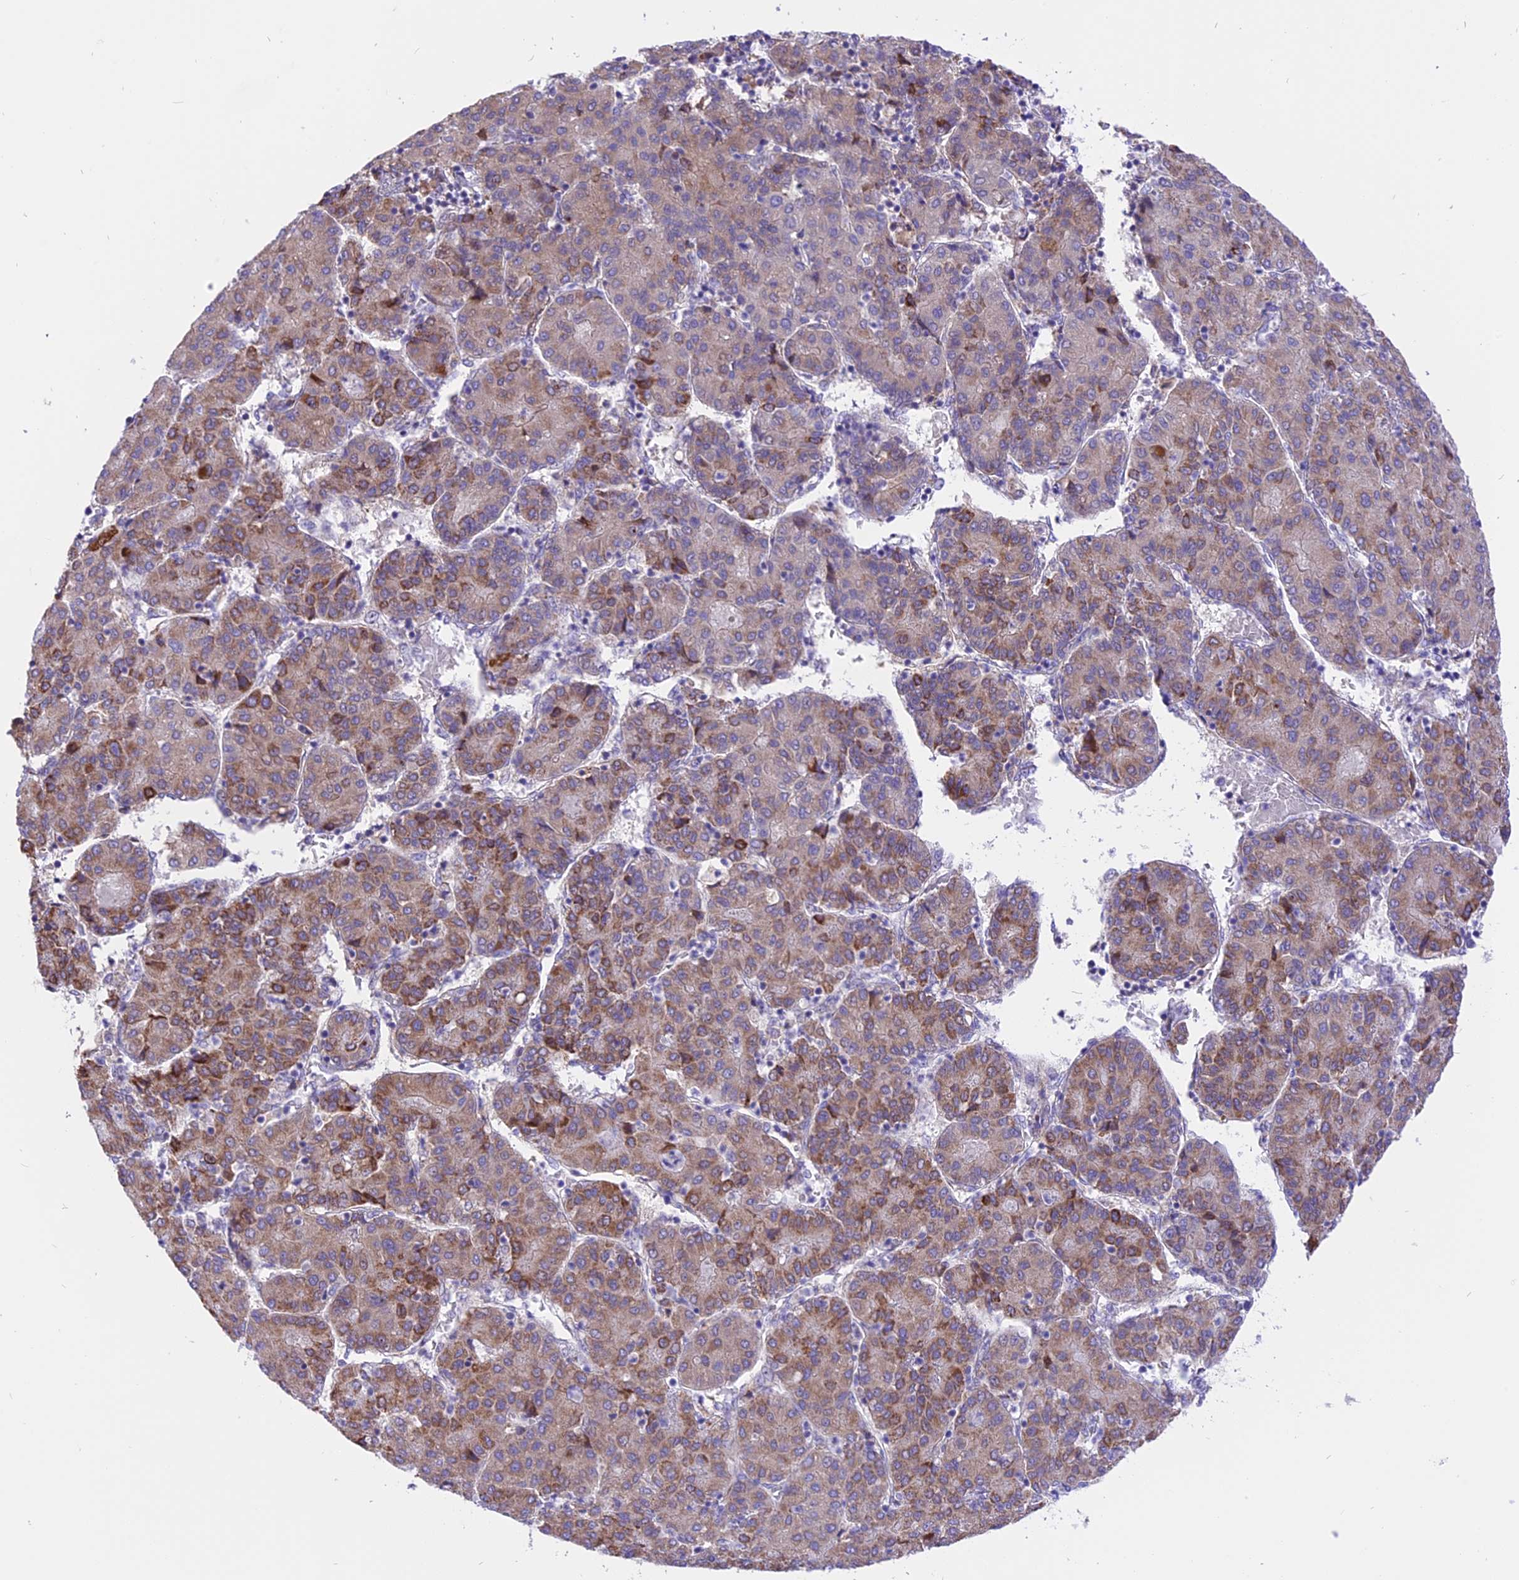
{"staining": {"intensity": "moderate", "quantity": "25%-75%", "location": "cytoplasmic/membranous"}, "tissue": "liver cancer", "cell_type": "Tumor cells", "image_type": "cancer", "snomed": [{"axis": "morphology", "description": "Carcinoma, Hepatocellular, NOS"}, {"axis": "topography", "description": "Liver"}], "caption": "This photomicrograph exhibits IHC staining of human hepatocellular carcinoma (liver), with medium moderate cytoplasmic/membranous positivity in approximately 25%-75% of tumor cells.", "gene": "ARMCX6", "patient": {"sex": "male", "age": 65}}